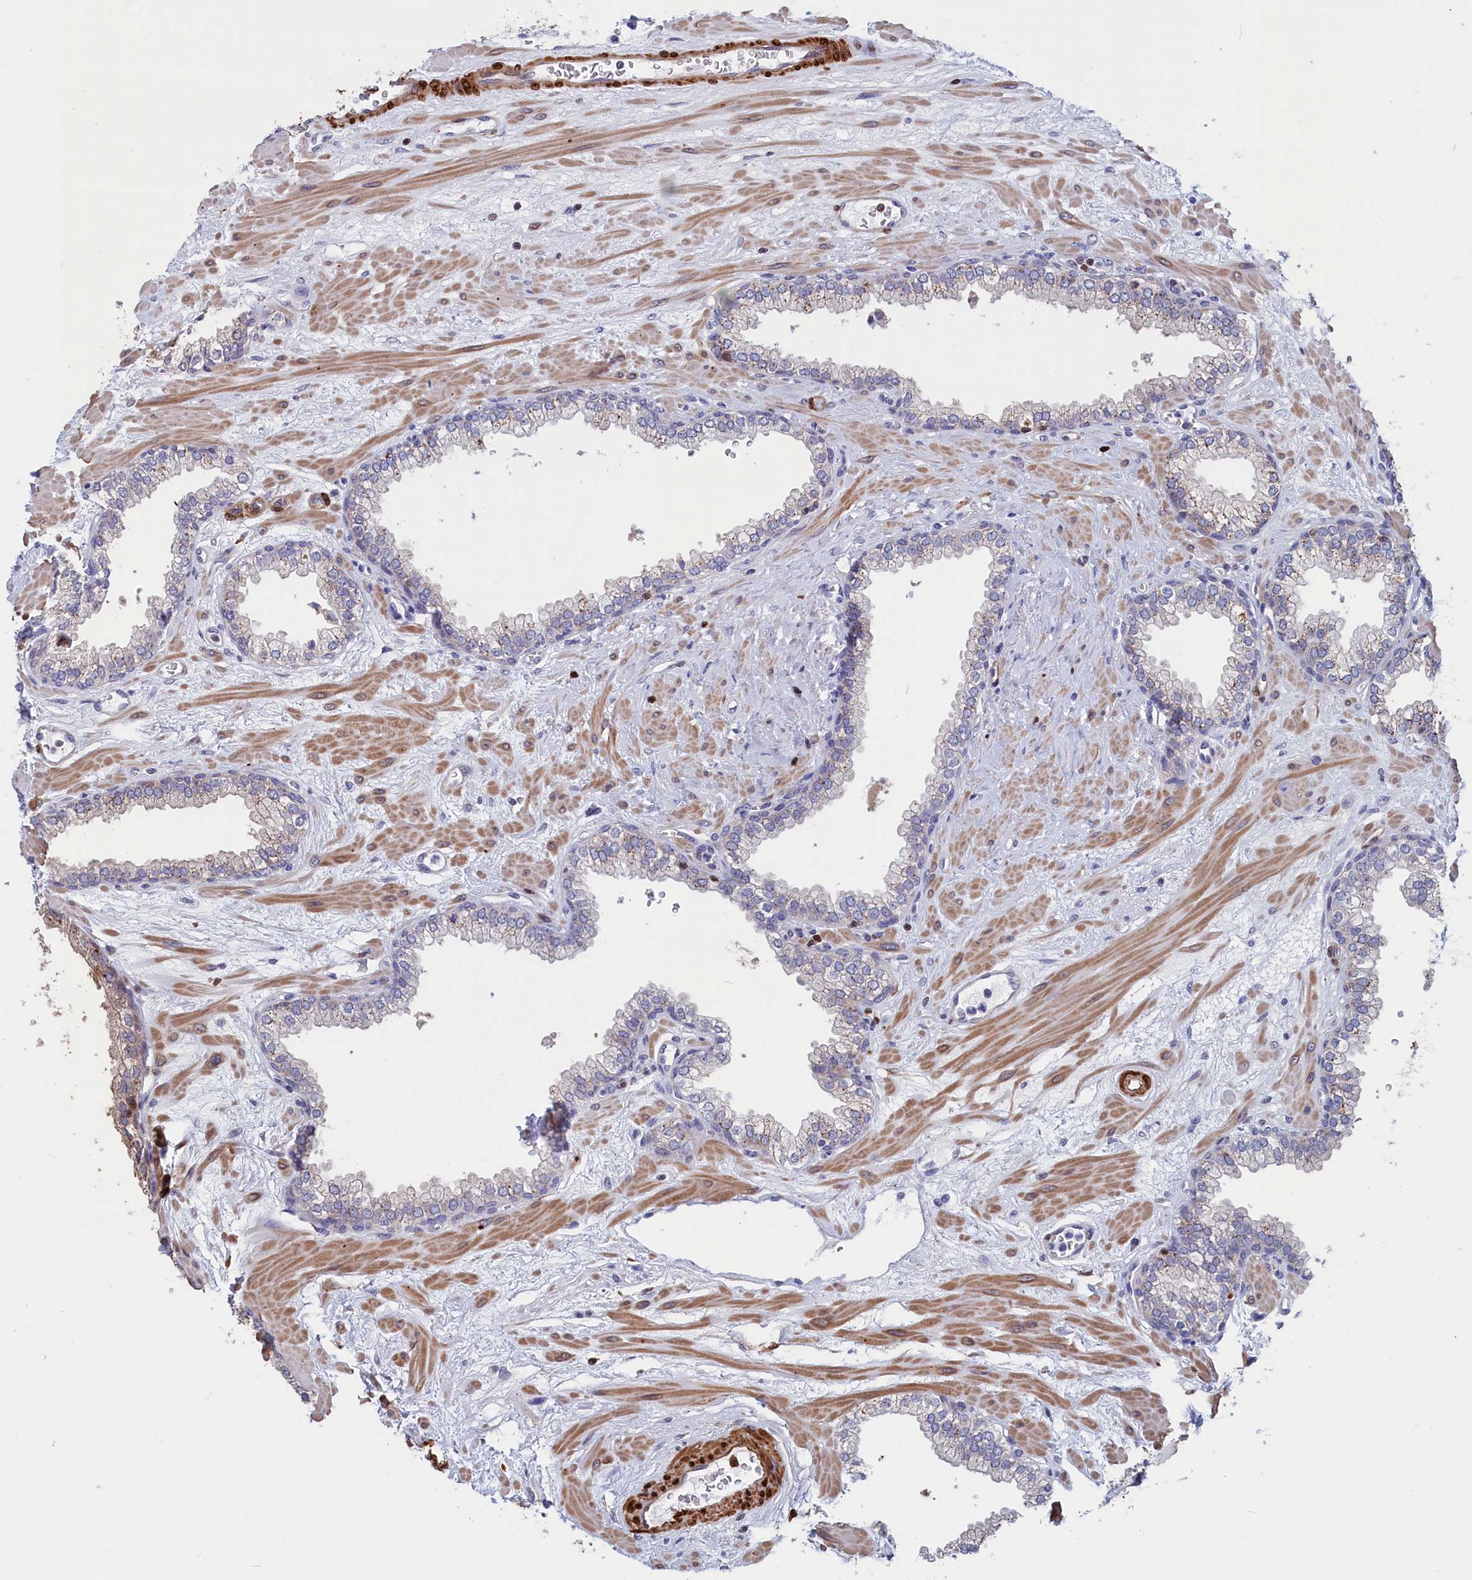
{"staining": {"intensity": "moderate", "quantity": "<25%", "location": "cytoplasmic/membranous"}, "tissue": "prostate", "cell_type": "Glandular cells", "image_type": "normal", "snomed": [{"axis": "morphology", "description": "Normal tissue, NOS"}, {"axis": "morphology", "description": "Urothelial carcinoma, Low grade"}, {"axis": "topography", "description": "Urinary bladder"}, {"axis": "topography", "description": "Prostate"}], "caption": "Prostate stained with DAB immunohistochemistry exhibits low levels of moderate cytoplasmic/membranous staining in approximately <25% of glandular cells. The protein of interest is shown in brown color, while the nuclei are stained blue.", "gene": "CRIP1", "patient": {"sex": "male", "age": 60}}